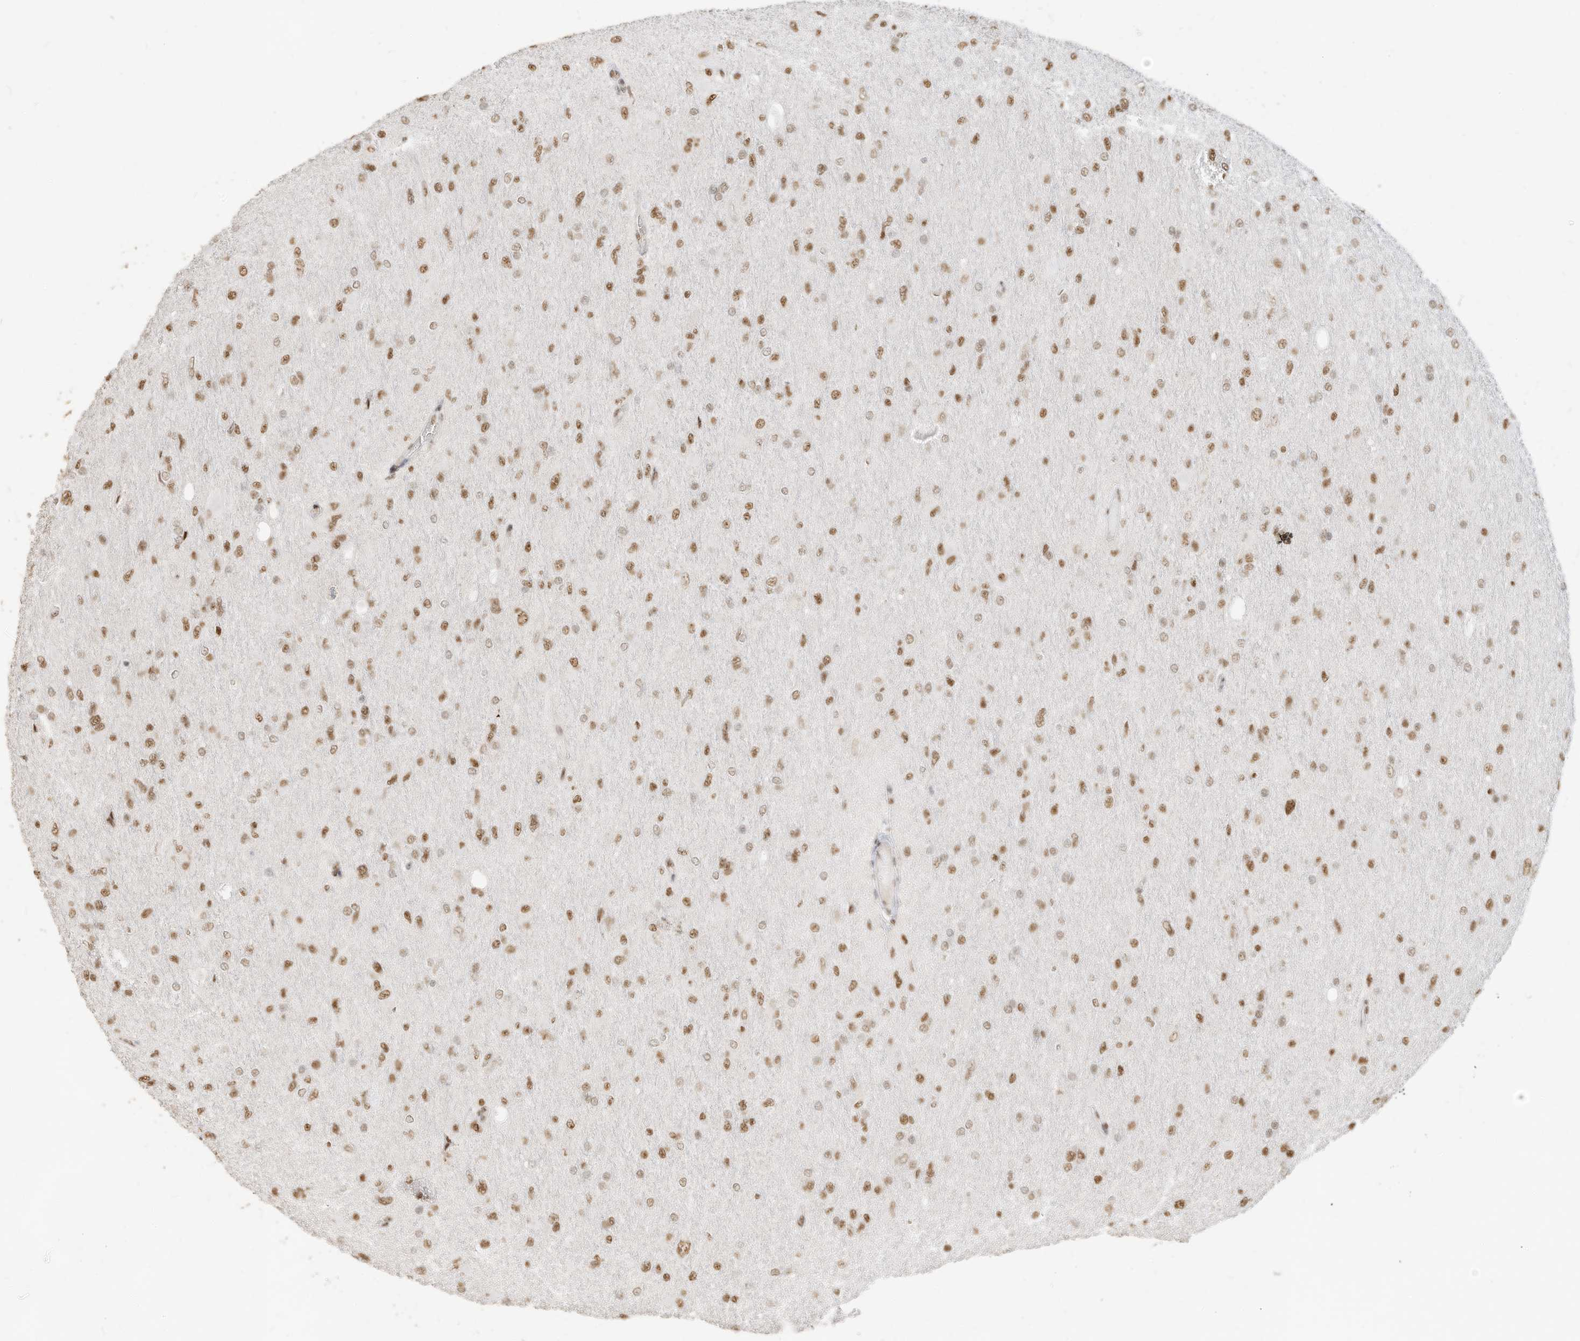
{"staining": {"intensity": "moderate", "quantity": ">75%", "location": "nuclear"}, "tissue": "glioma", "cell_type": "Tumor cells", "image_type": "cancer", "snomed": [{"axis": "morphology", "description": "Glioma, malignant, High grade"}, {"axis": "topography", "description": "Cerebral cortex"}], "caption": "Immunohistochemical staining of human glioma reveals moderate nuclear protein staining in approximately >75% of tumor cells.", "gene": "NHSL1", "patient": {"sex": "female", "age": 36}}